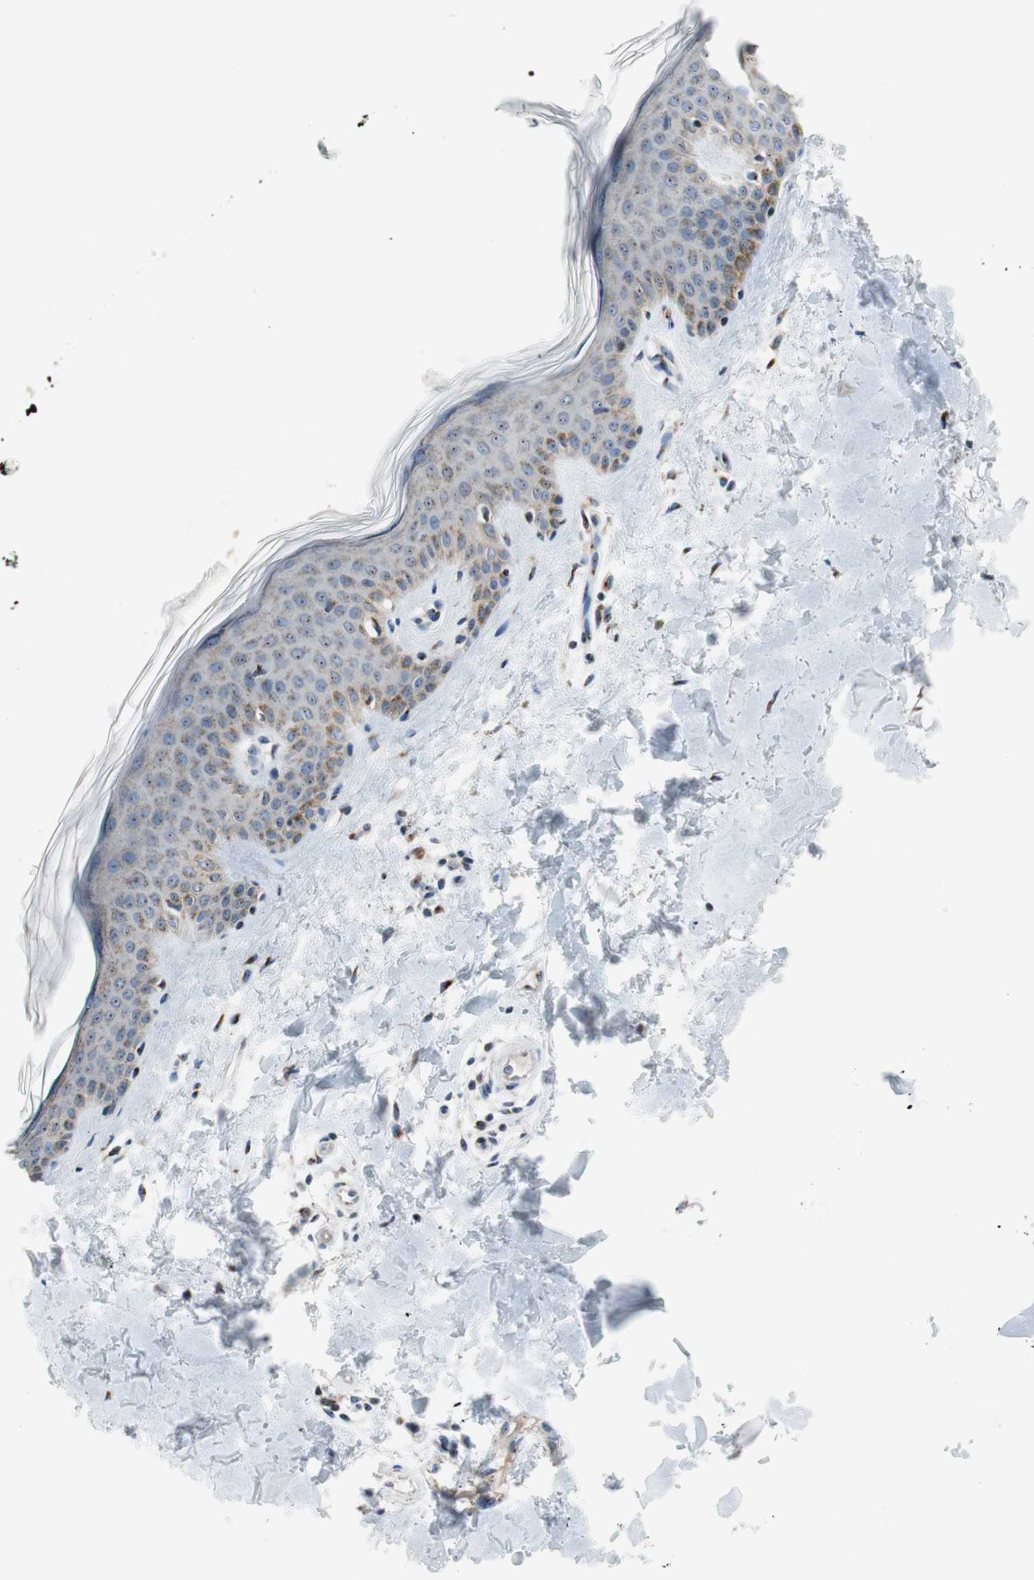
{"staining": {"intensity": "moderate", "quantity": ">75%", "location": "cytoplasmic/membranous"}, "tissue": "skin", "cell_type": "Fibroblasts", "image_type": "normal", "snomed": [{"axis": "morphology", "description": "Normal tissue, NOS"}, {"axis": "topography", "description": "Skin"}], "caption": "The histopathology image reveals staining of normal skin, revealing moderate cytoplasmic/membranous protein staining (brown color) within fibroblasts.", "gene": "TMED7", "patient": {"sex": "male", "age": 67}}